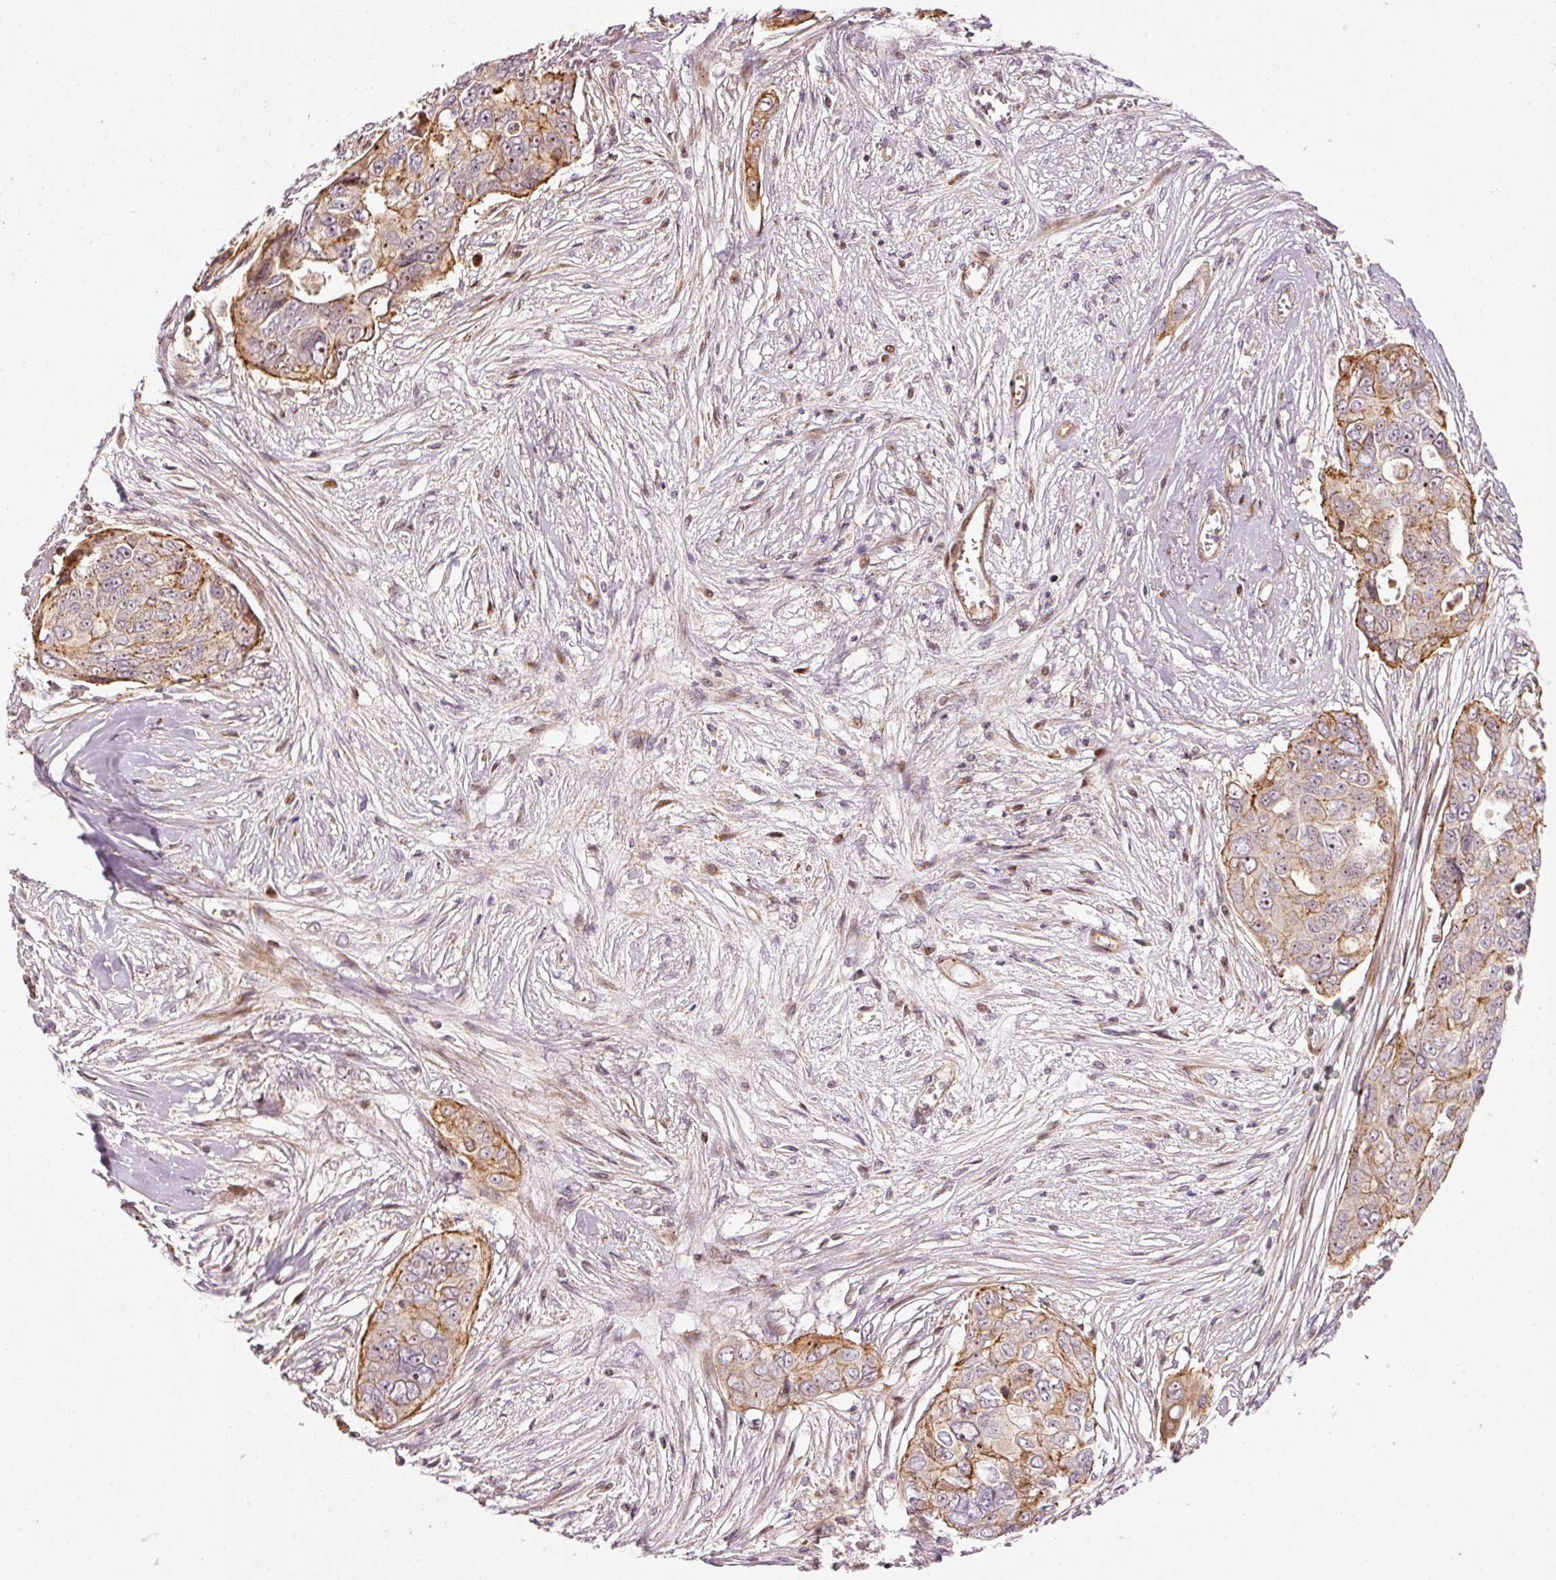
{"staining": {"intensity": "moderate", "quantity": "25%-75%", "location": "cytoplasmic/membranous"}, "tissue": "ovarian cancer", "cell_type": "Tumor cells", "image_type": "cancer", "snomed": [{"axis": "morphology", "description": "Carcinoma, endometroid"}, {"axis": "topography", "description": "Ovary"}], "caption": "Ovarian cancer (endometroid carcinoma) stained with DAB (3,3'-diaminobenzidine) immunohistochemistry (IHC) demonstrates medium levels of moderate cytoplasmic/membranous staining in about 25%-75% of tumor cells.", "gene": "ANKRD20A1", "patient": {"sex": "female", "age": 70}}